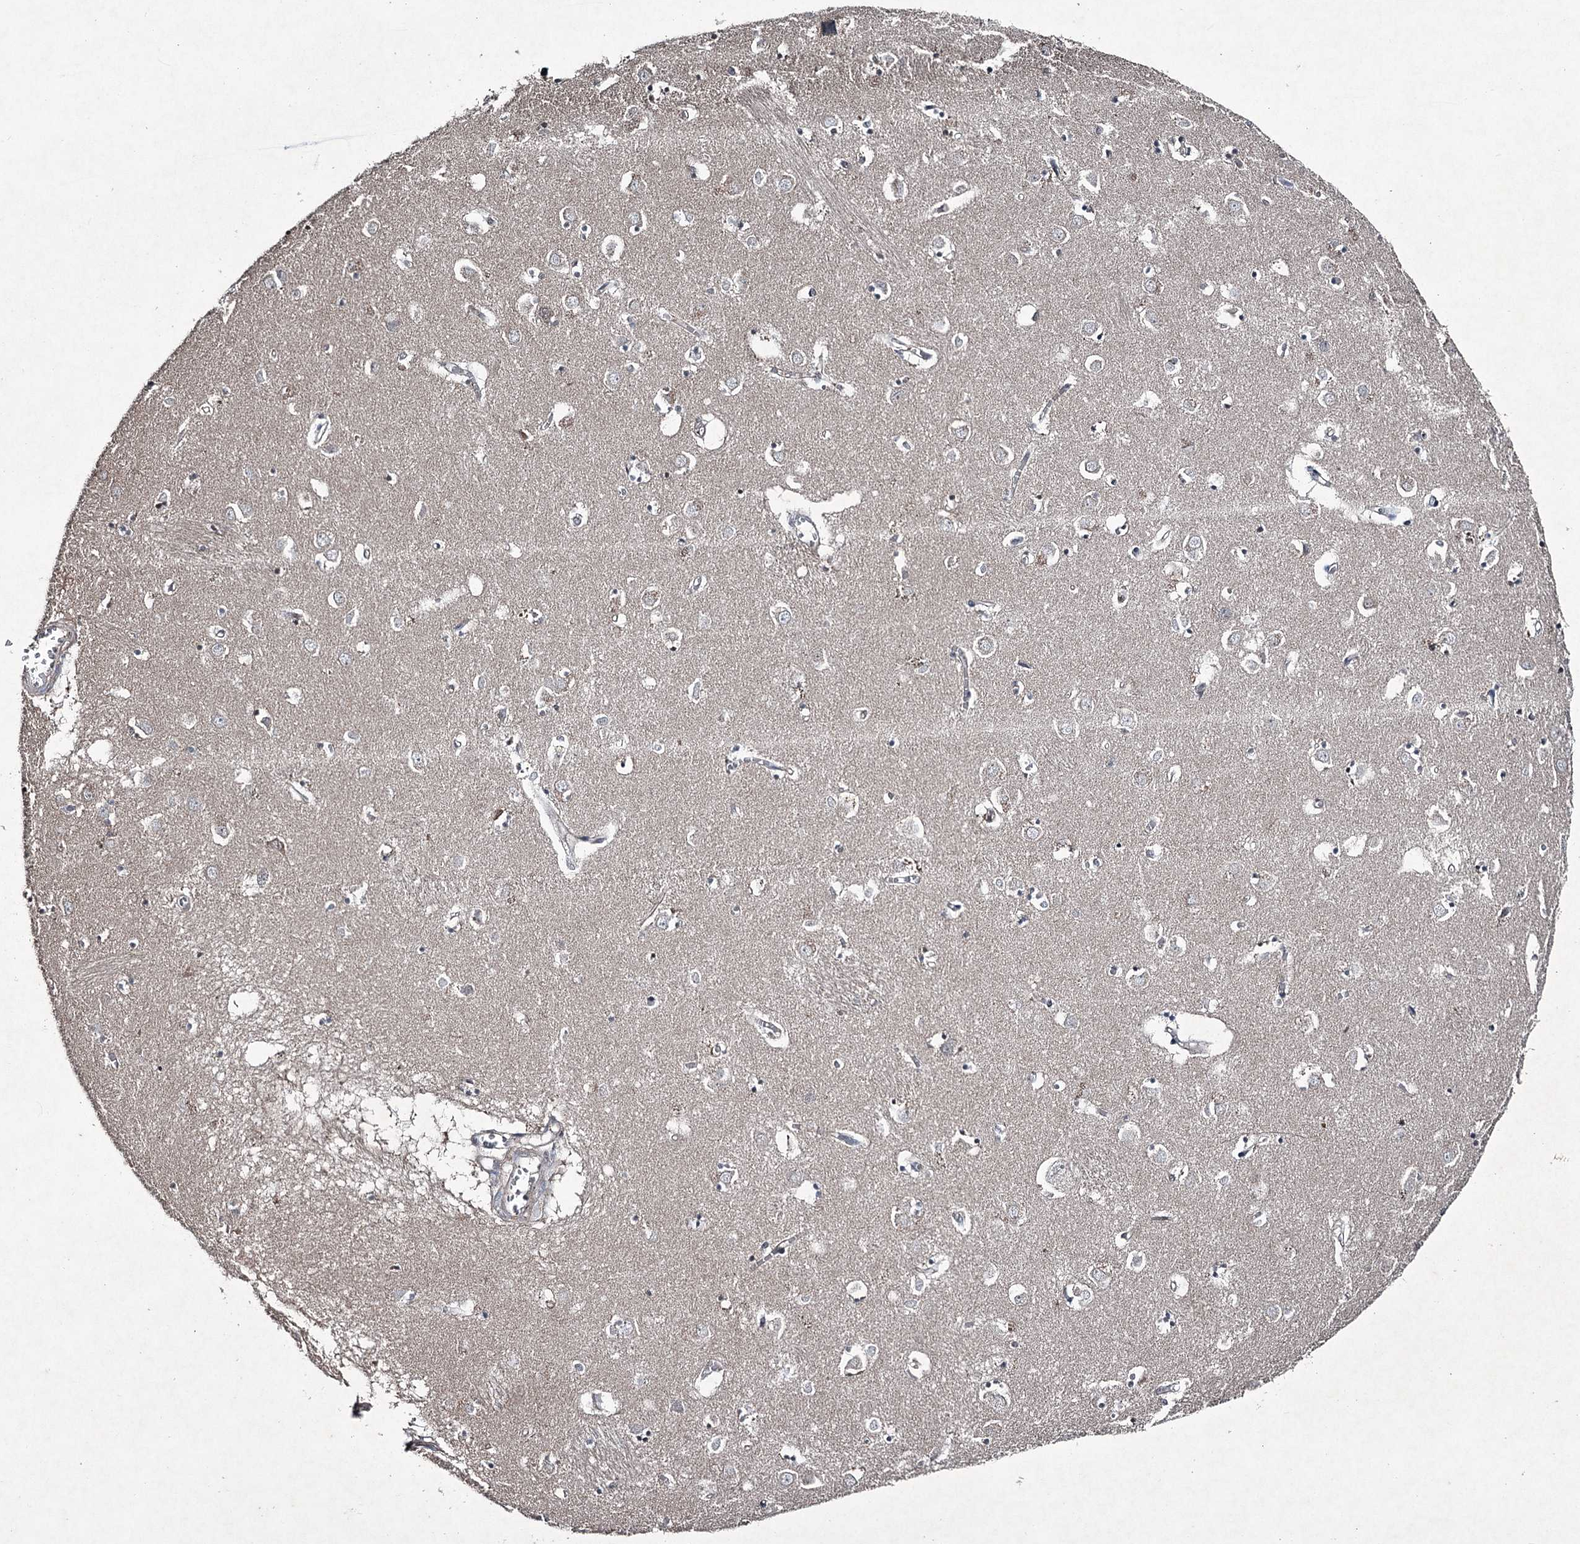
{"staining": {"intensity": "weak", "quantity": "<25%", "location": "cytoplasmic/membranous"}, "tissue": "caudate", "cell_type": "Glial cells", "image_type": "normal", "snomed": [{"axis": "morphology", "description": "Normal tissue, NOS"}, {"axis": "topography", "description": "Lateral ventricle wall"}], "caption": "Immunohistochemistry (IHC) histopathology image of unremarkable caudate: caudate stained with DAB exhibits no significant protein staining in glial cells. Nuclei are stained in blue.", "gene": "PGLYRP2", "patient": {"sex": "male", "age": 70}}